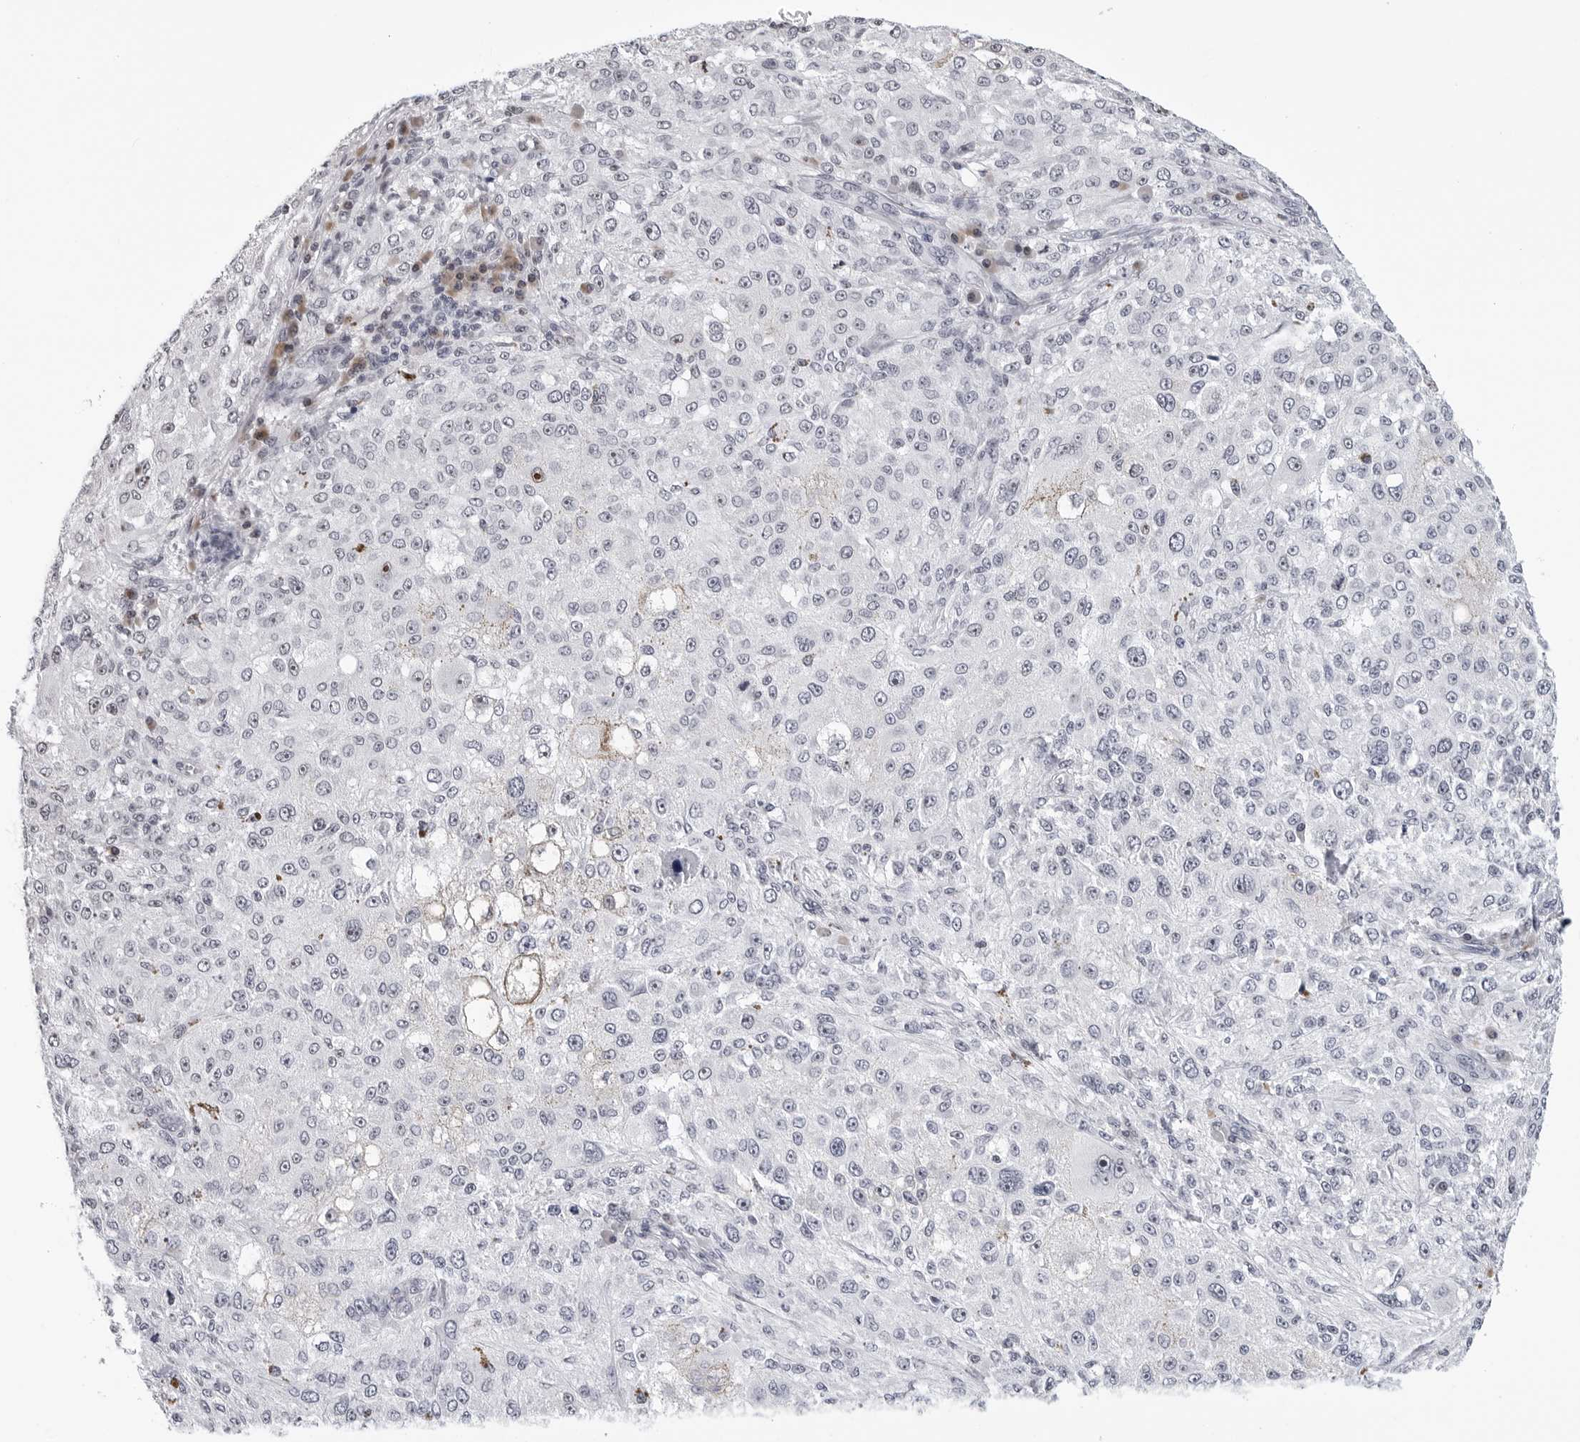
{"staining": {"intensity": "strong", "quantity": "<25%", "location": "nuclear"}, "tissue": "melanoma", "cell_type": "Tumor cells", "image_type": "cancer", "snomed": [{"axis": "morphology", "description": "Necrosis, NOS"}, {"axis": "morphology", "description": "Malignant melanoma, NOS"}, {"axis": "topography", "description": "Skin"}], "caption": "A high-resolution histopathology image shows immunohistochemistry staining of melanoma, which reveals strong nuclear expression in about <25% of tumor cells.", "gene": "GNL2", "patient": {"sex": "female", "age": 87}}